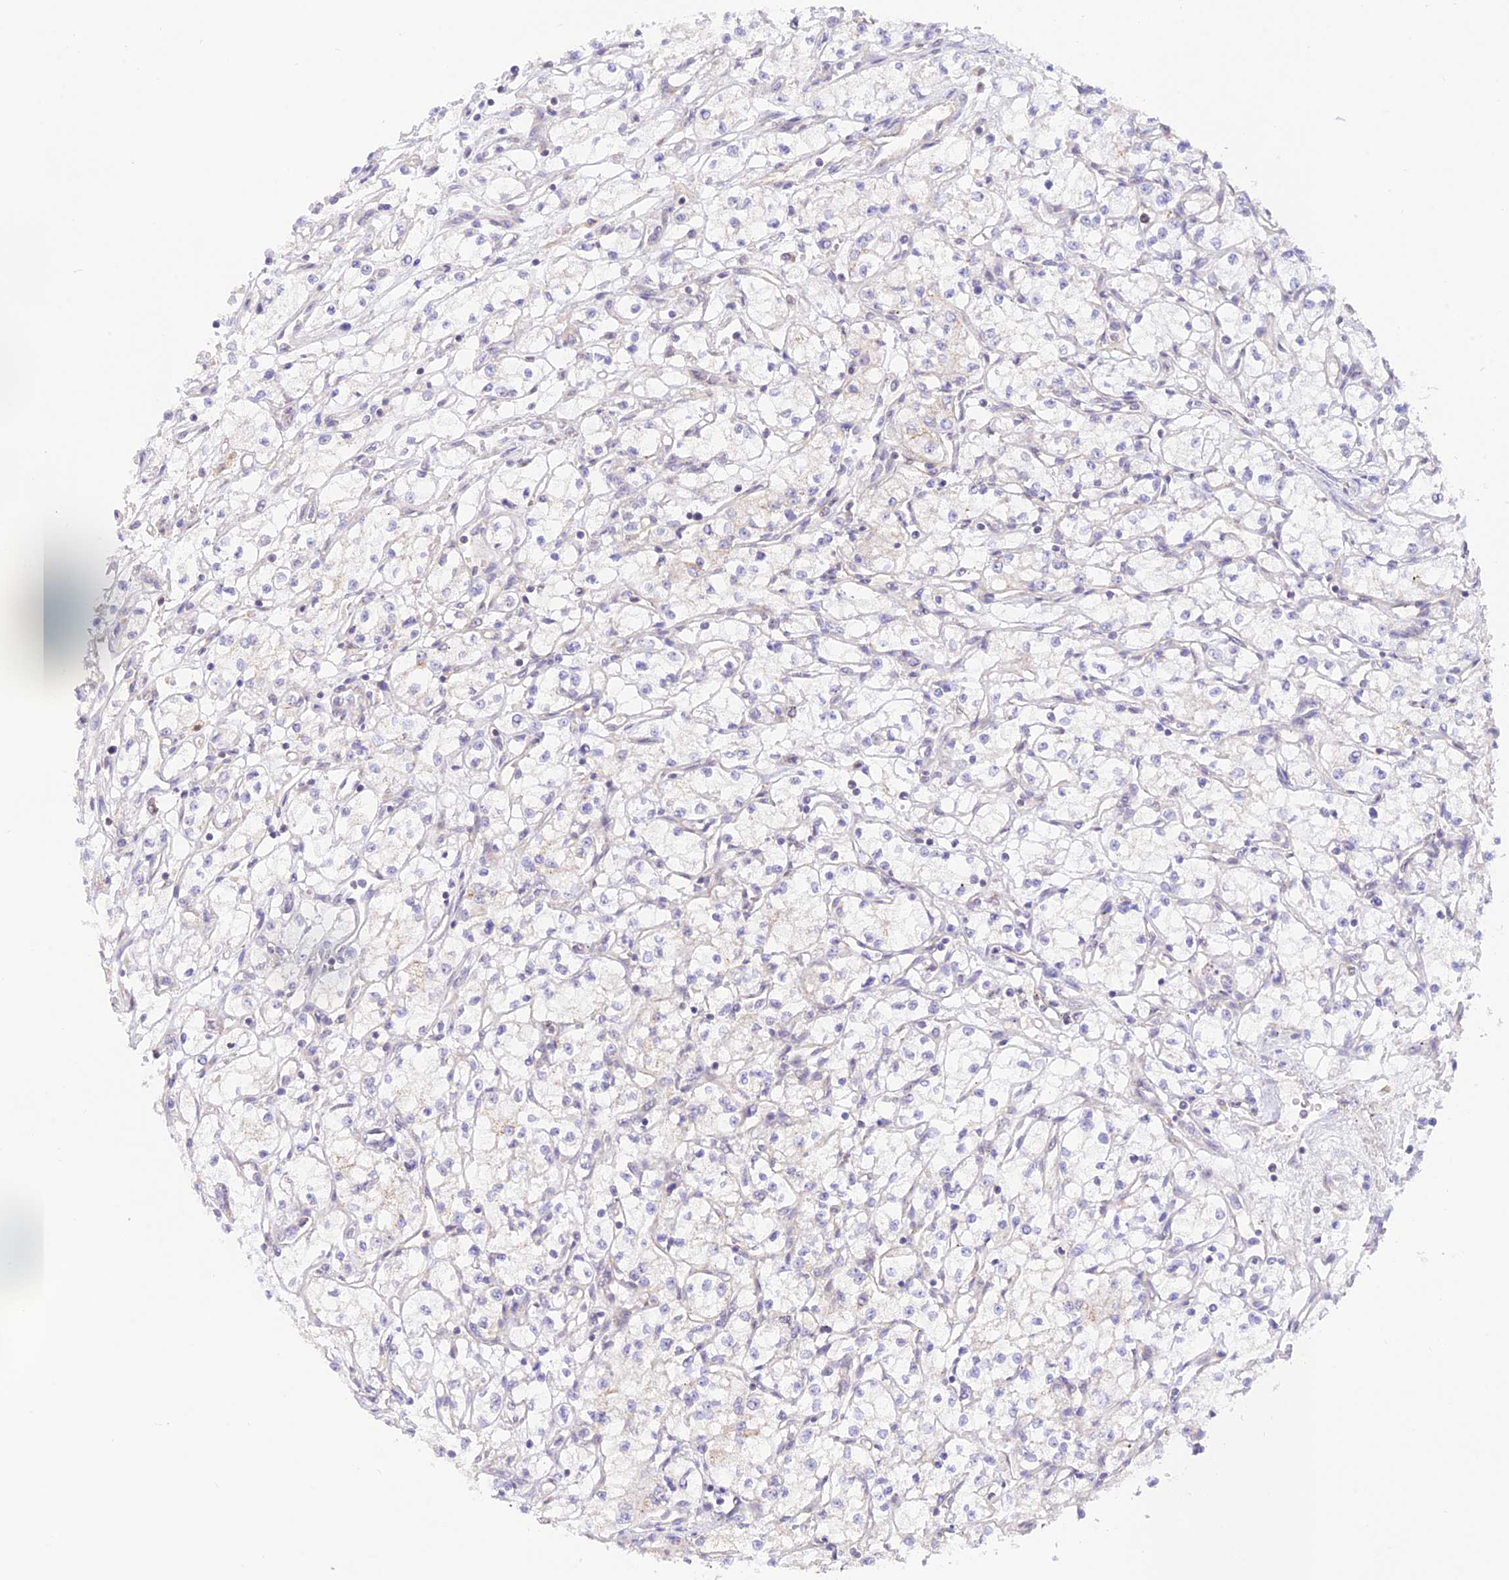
{"staining": {"intensity": "negative", "quantity": "none", "location": "none"}, "tissue": "renal cancer", "cell_type": "Tumor cells", "image_type": "cancer", "snomed": [{"axis": "morphology", "description": "Adenocarcinoma, NOS"}, {"axis": "topography", "description": "Kidney"}], "caption": "Immunohistochemistry (IHC) histopathology image of neoplastic tissue: human adenocarcinoma (renal) stained with DAB (3,3'-diaminobenzidine) exhibits no significant protein positivity in tumor cells.", "gene": "CAMSAP3", "patient": {"sex": "male", "age": 59}}